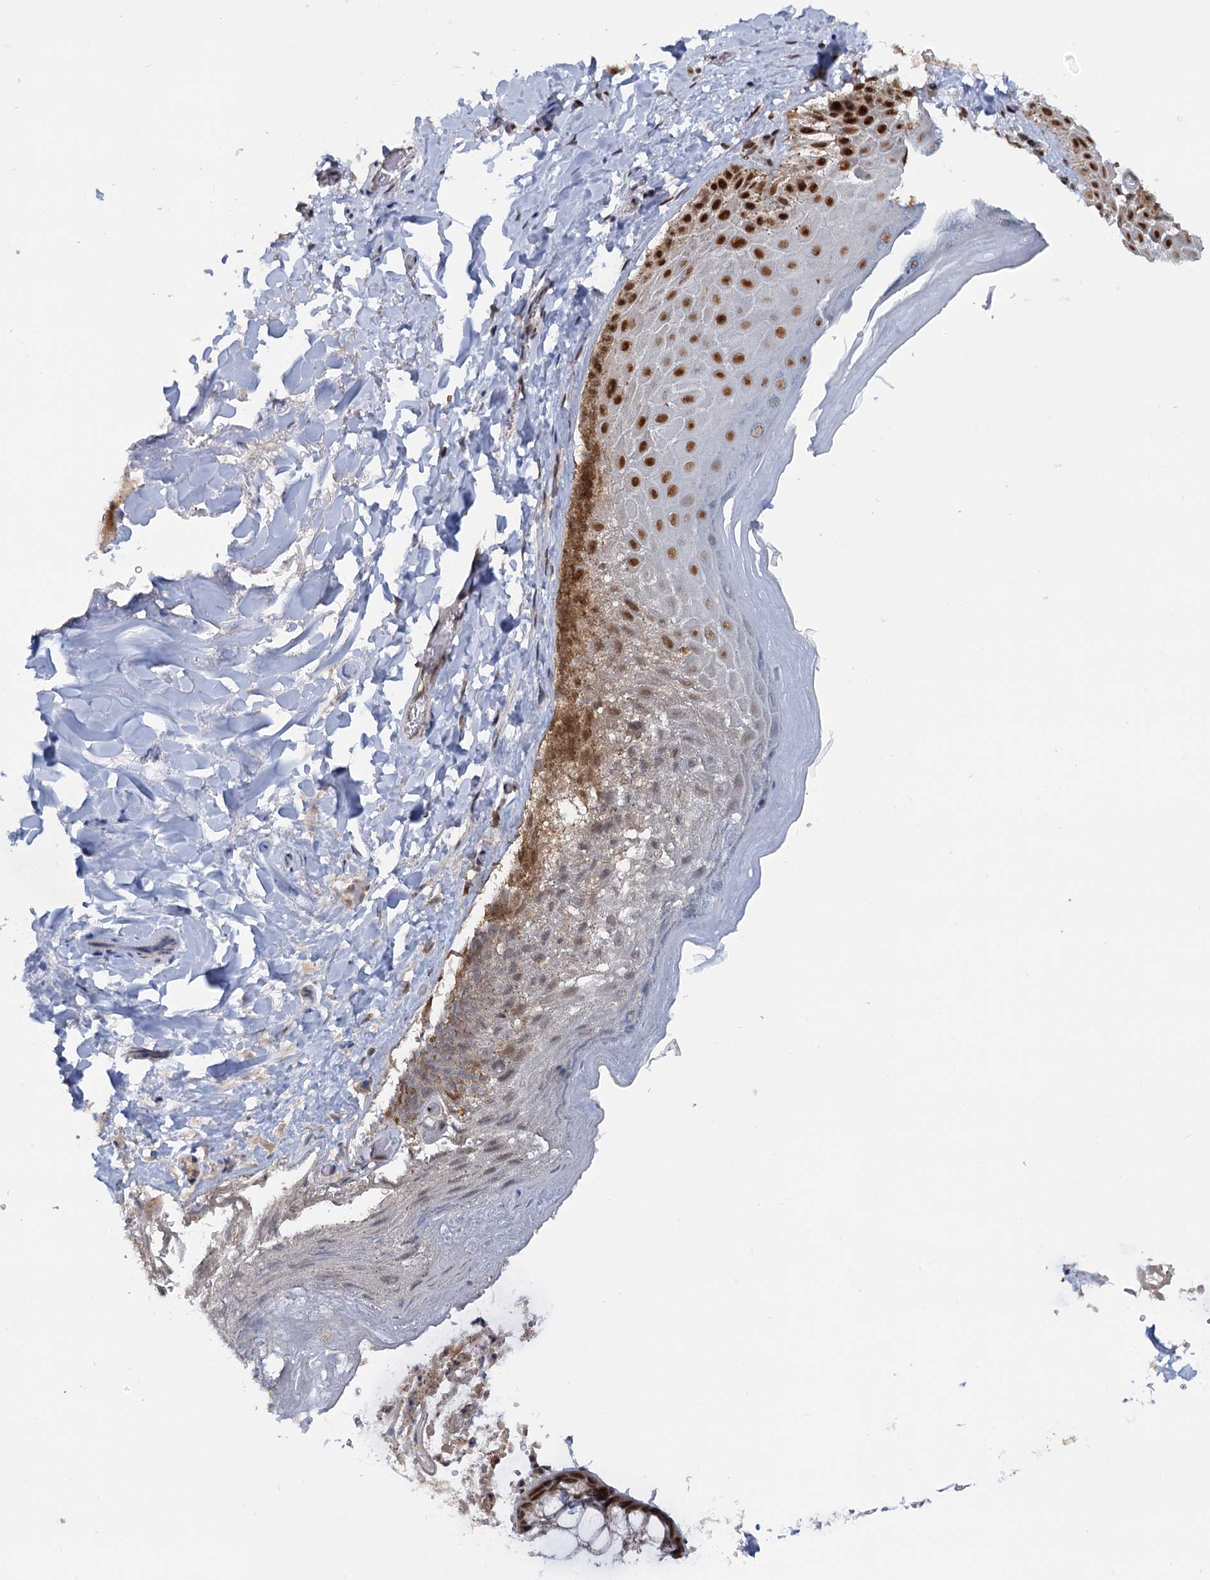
{"staining": {"intensity": "moderate", "quantity": ">75%", "location": "nuclear"}, "tissue": "skin", "cell_type": "Epidermal cells", "image_type": "normal", "snomed": [{"axis": "morphology", "description": "Normal tissue, NOS"}, {"axis": "topography", "description": "Anal"}], "caption": "DAB (3,3'-diaminobenzidine) immunohistochemical staining of normal skin reveals moderate nuclear protein expression in about >75% of epidermal cells. (DAB IHC with brightfield microscopy, high magnification).", "gene": "WBP4", "patient": {"sex": "male", "age": 44}}